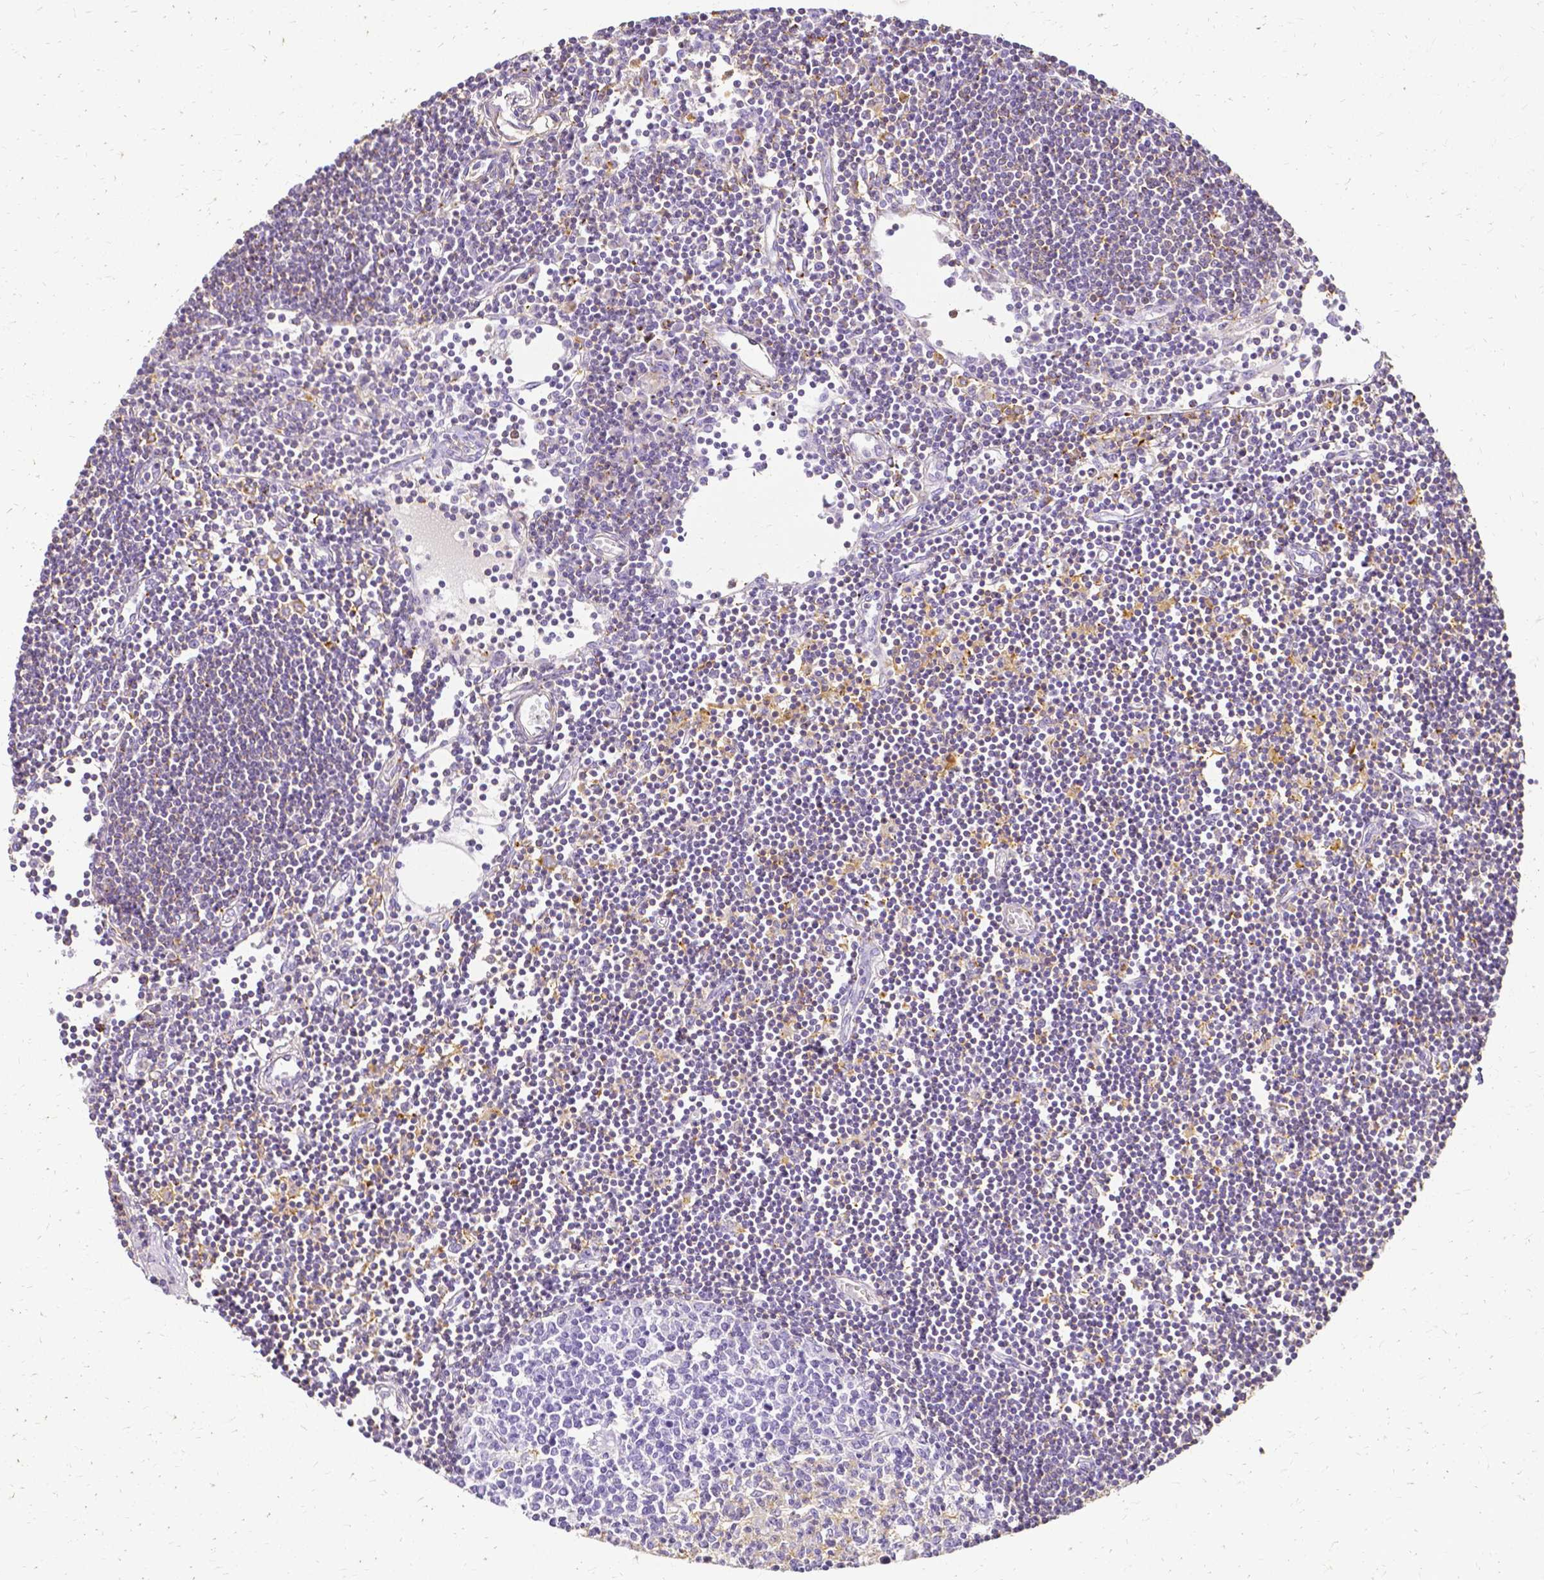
{"staining": {"intensity": "negative", "quantity": "none", "location": "none"}, "tissue": "lymph node", "cell_type": "Germinal center cells", "image_type": "normal", "snomed": [{"axis": "morphology", "description": "Normal tissue, NOS"}, {"axis": "topography", "description": "Lymph node"}], "caption": "The immunohistochemistry (IHC) histopathology image has no significant expression in germinal center cells of lymph node.", "gene": "HSPA12A", "patient": {"sex": "female", "age": 65}}